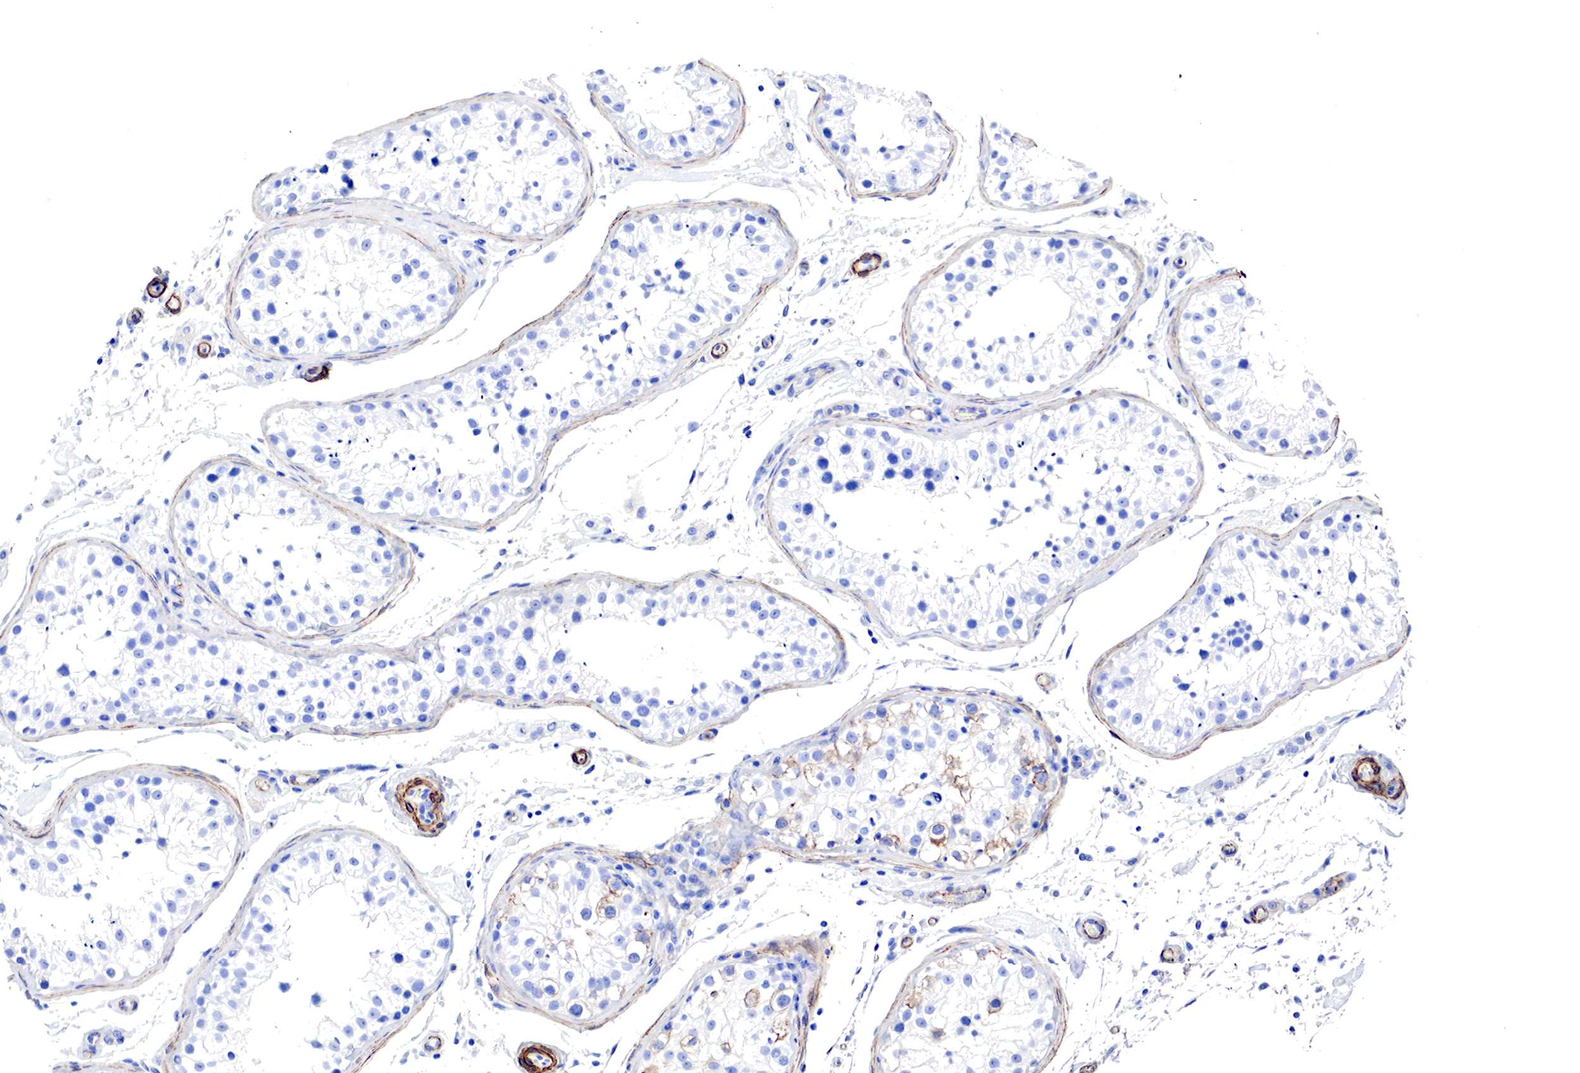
{"staining": {"intensity": "negative", "quantity": "none", "location": "none"}, "tissue": "testis", "cell_type": "Cells in seminiferous ducts", "image_type": "normal", "snomed": [{"axis": "morphology", "description": "Normal tissue, NOS"}, {"axis": "topography", "description": "Testis"}], "caption": "Unremarkable testis was stained to show a protein in brown. There is no significant staining in cells in seminiferous ducts.", "gene": "TPM1", "patient": {"sex": "male", "age": 24}}